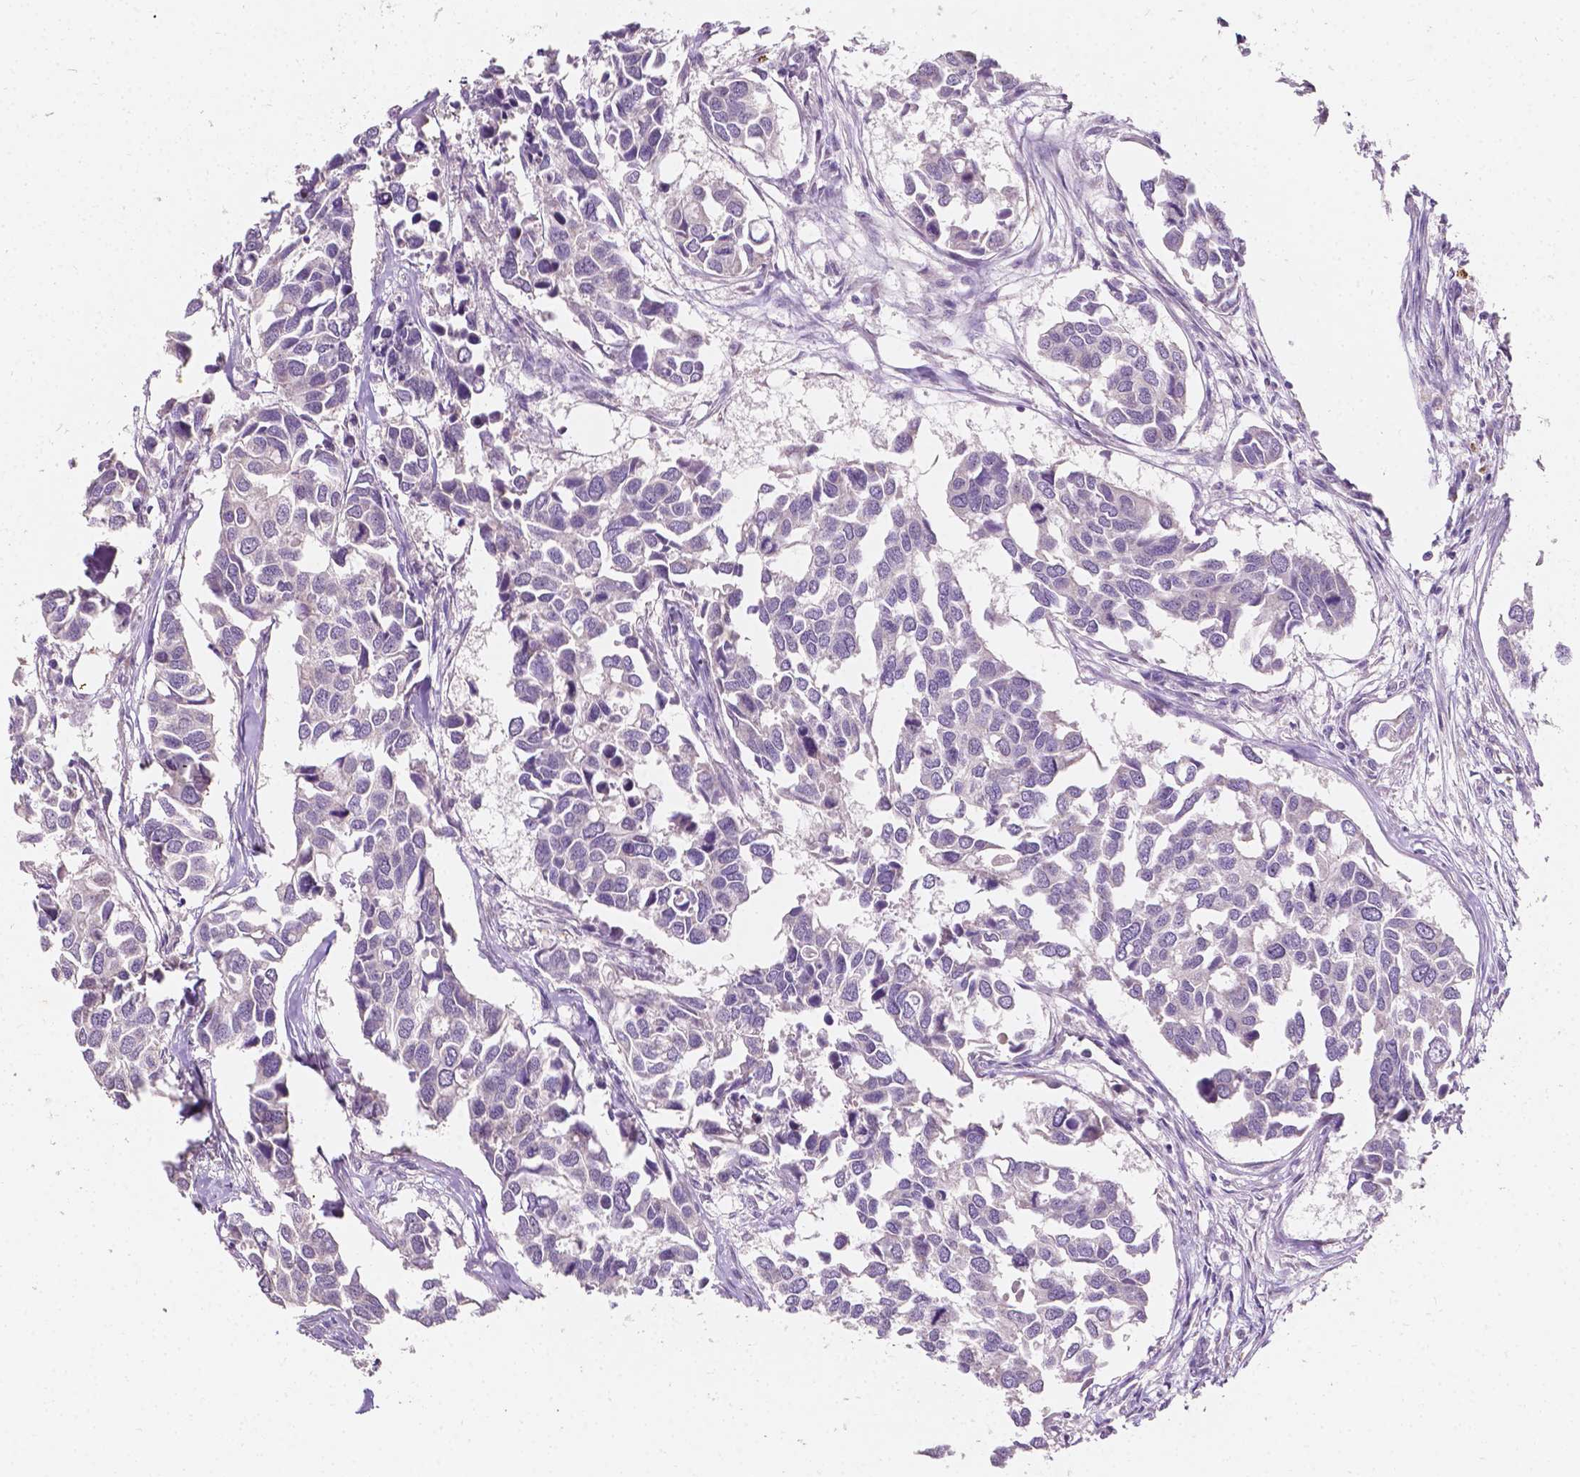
{"staining": {"intensity": "negative", "quantity": "none", "location": "none"}, "tissue": "breast cancer", "cell_type": "Tumor cells", "image_type": "cancer", "snomed": [{"axis": "morphology", "description": "Duct carcinoma"}, {"axis": "topography", "description": "Breast"}], "caption": "Immunohistochemistry of human breast cancer (intraductal carcinoma) reveals no positivity in tumor cells.", "gene": "SIRT2", "patient": {"sex": "female", "age": 83}}